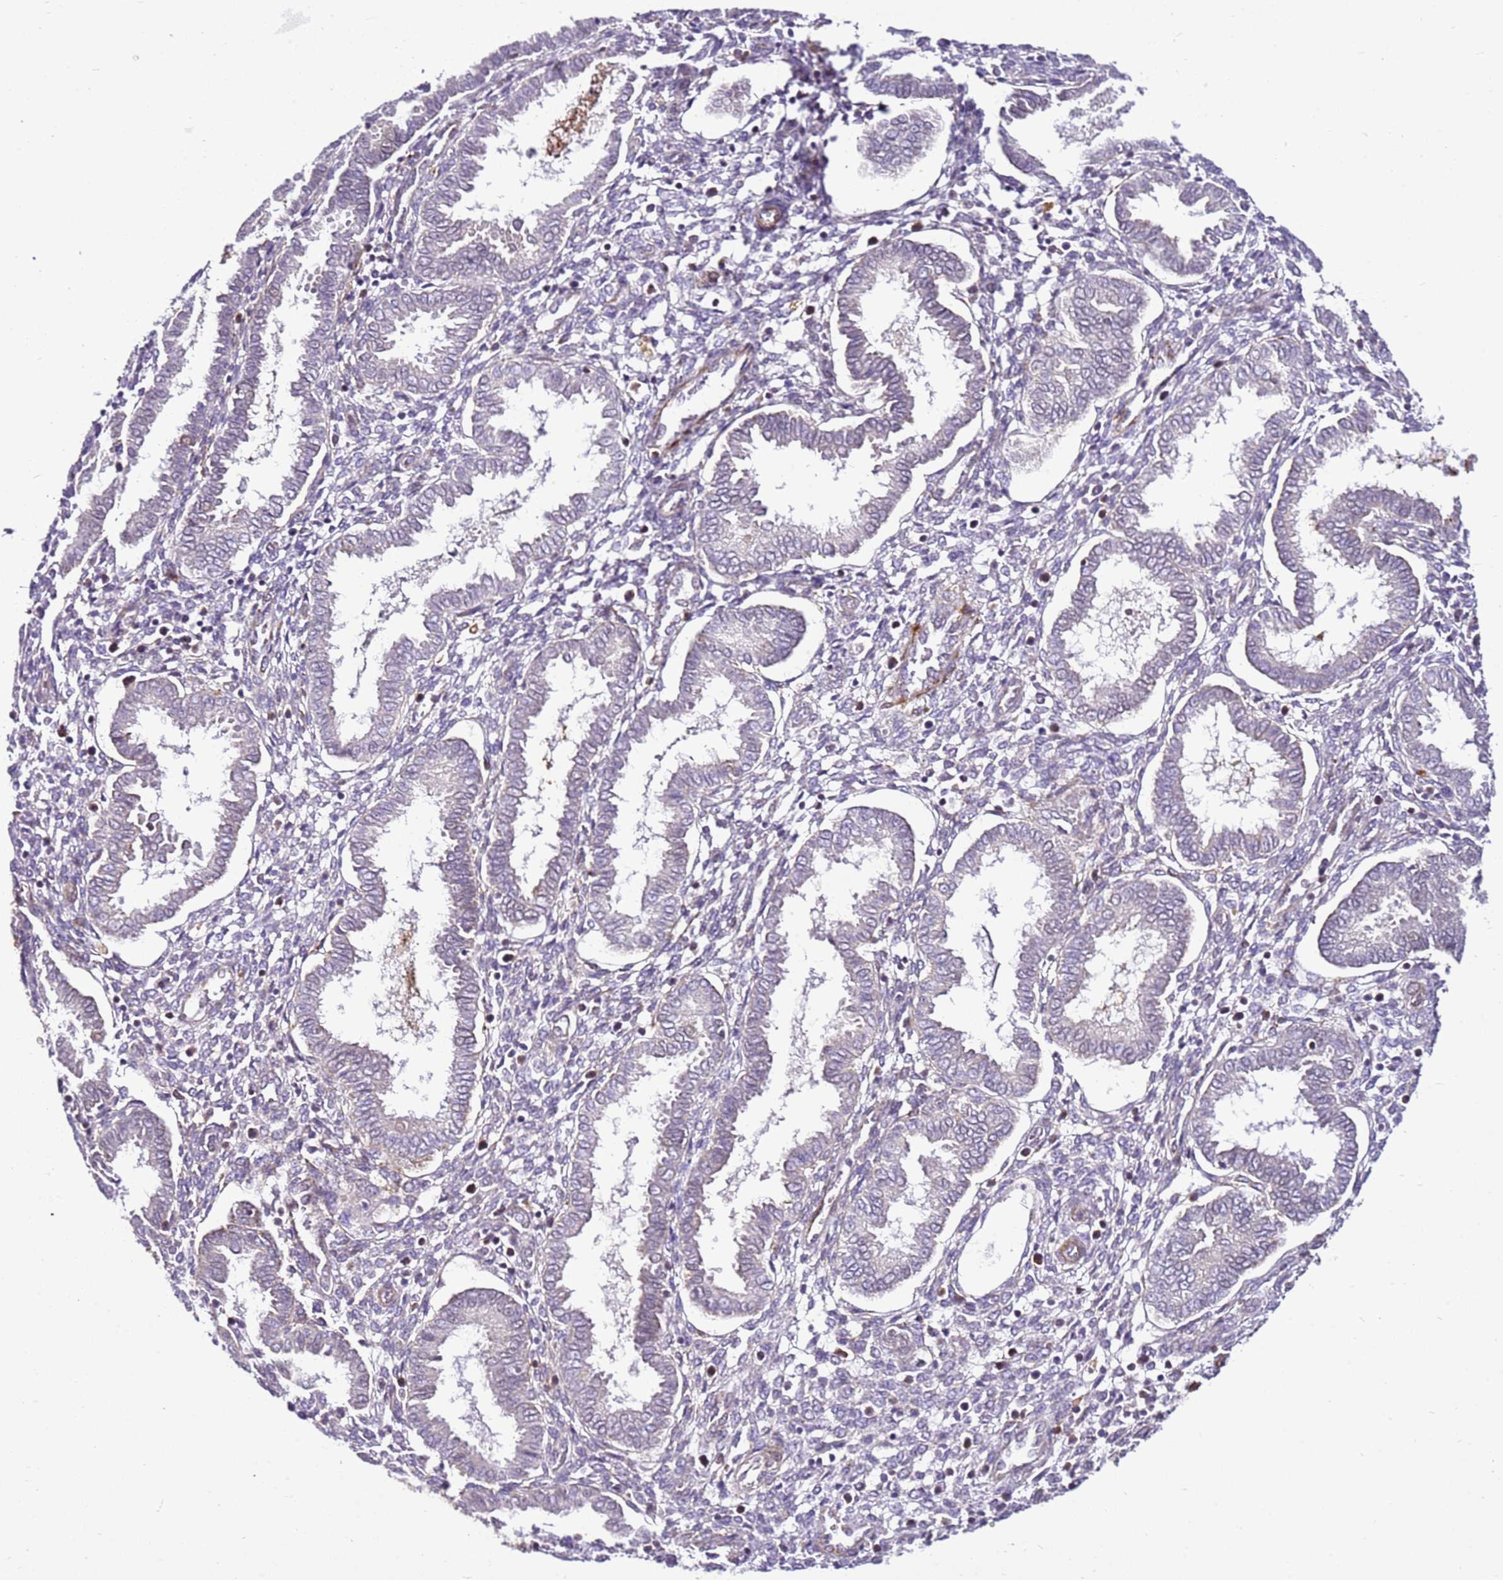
{"staining": {"intensity": "weak", "quantity": "<25%", "location": "nuclear"}, "tissue": "endometrium", "cell_type": "Cells in endometrial stroma", "image_type": "normal", "snomed": [{"axis": "morphology", "description": "Normal tissue, NOS"}, {"axis": "topography", "description": "Endometrium"}], "caption": "Immunohistochemistry (IHC) of normal endometrium shows no expression in cells in endometrial stroma.", "gene": "SMIM4", "patient": {"sex": "female", "age": 24}}